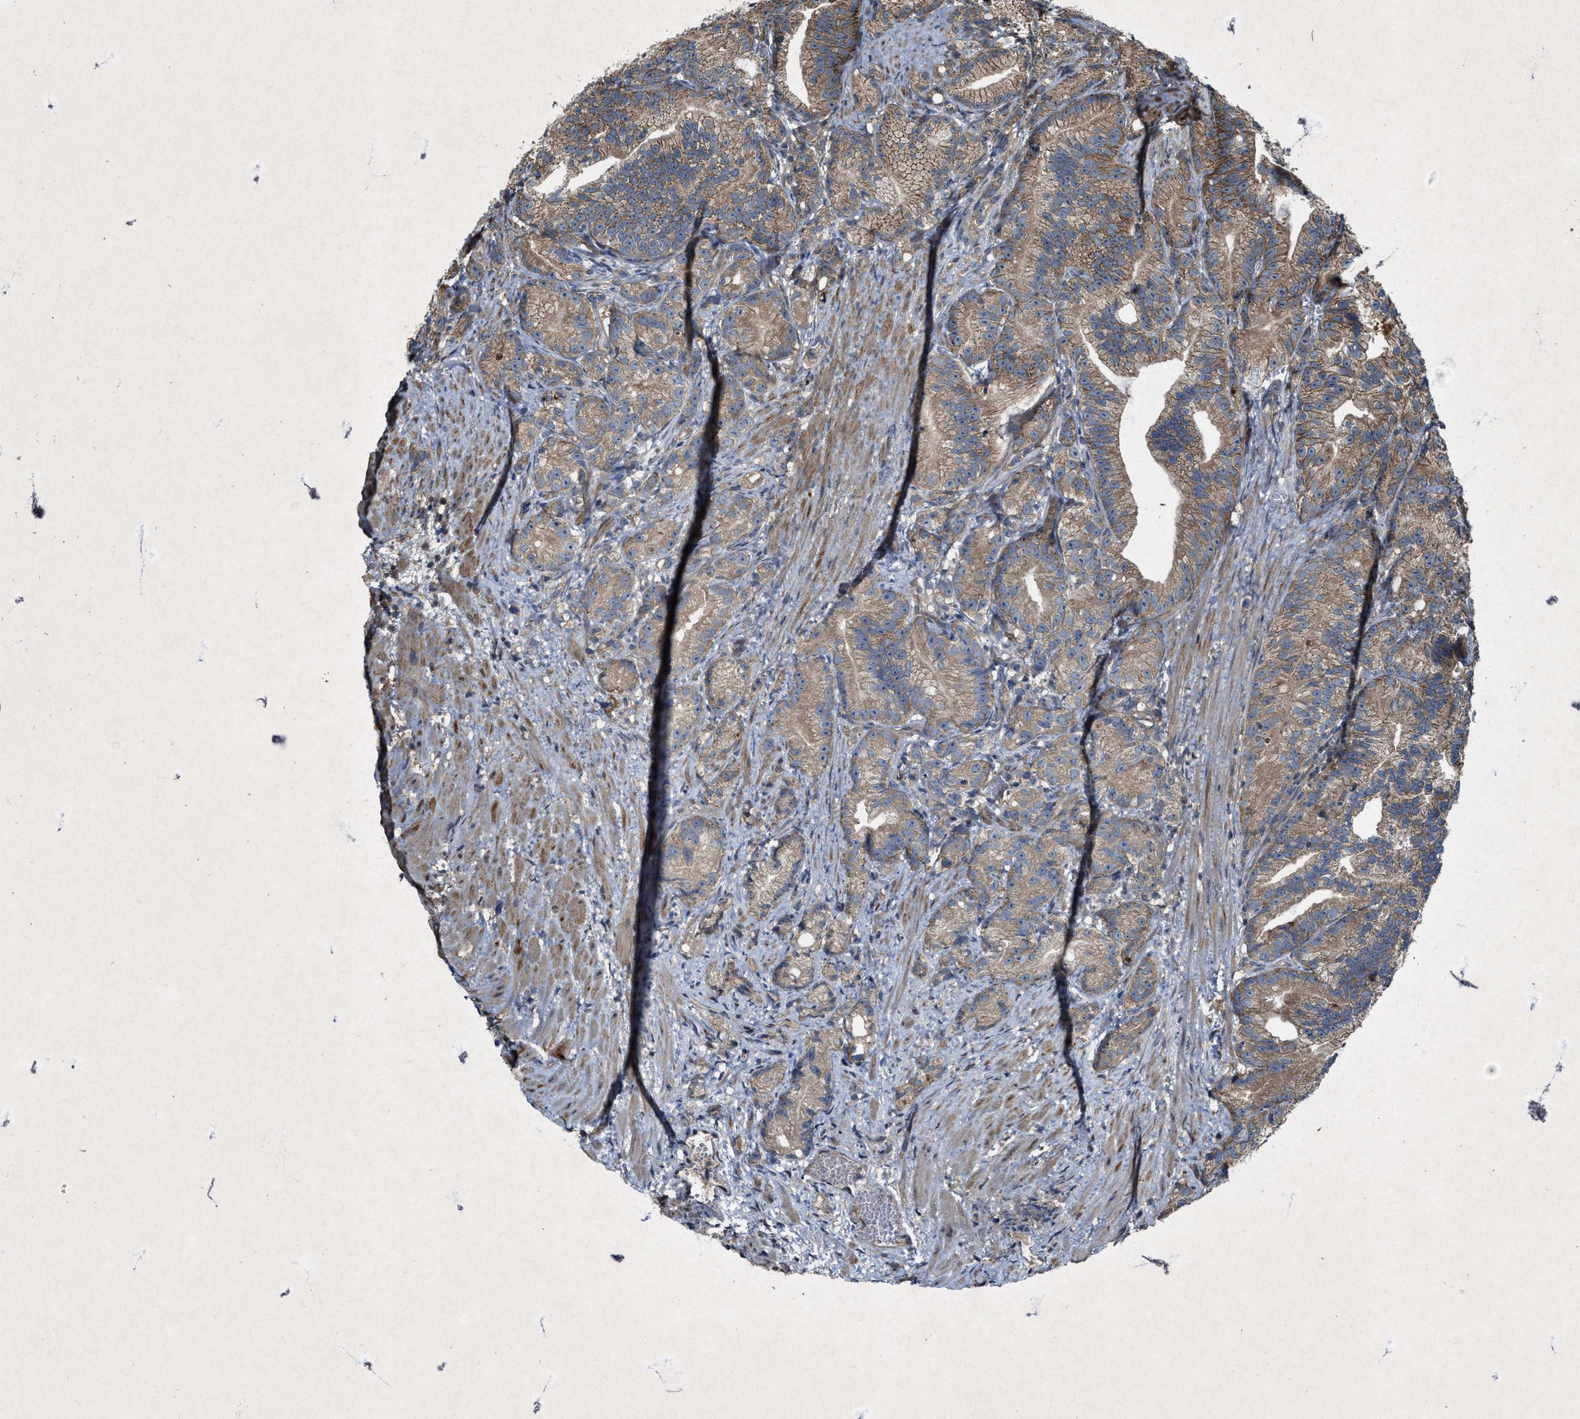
{"staining": {"intensity": "moderate", "quantity": ">75%", "location": "cytoplasmic/membranous"}, "tissue": "prostate cancer", "cell_type": "Tumor cells", "image_type": "cancer", "snomed": [{"axis": "morphology", "description": "Adenocarcinoma, Low grade"}, {"axis": "topography", "description": "Prostate"}], "caption": "Moderate cytoplasmic/membranous positivity is appreciated in about >75% of tumor cells in prostate cancer. (Stains: DAB (3,3'-diaminobenzidine) in brown, nuclei in blue, Microscopy: brightfield microscopy at high magnification).", "gene": "PDP2", "patient": {"sex": "male", "age": 89}}